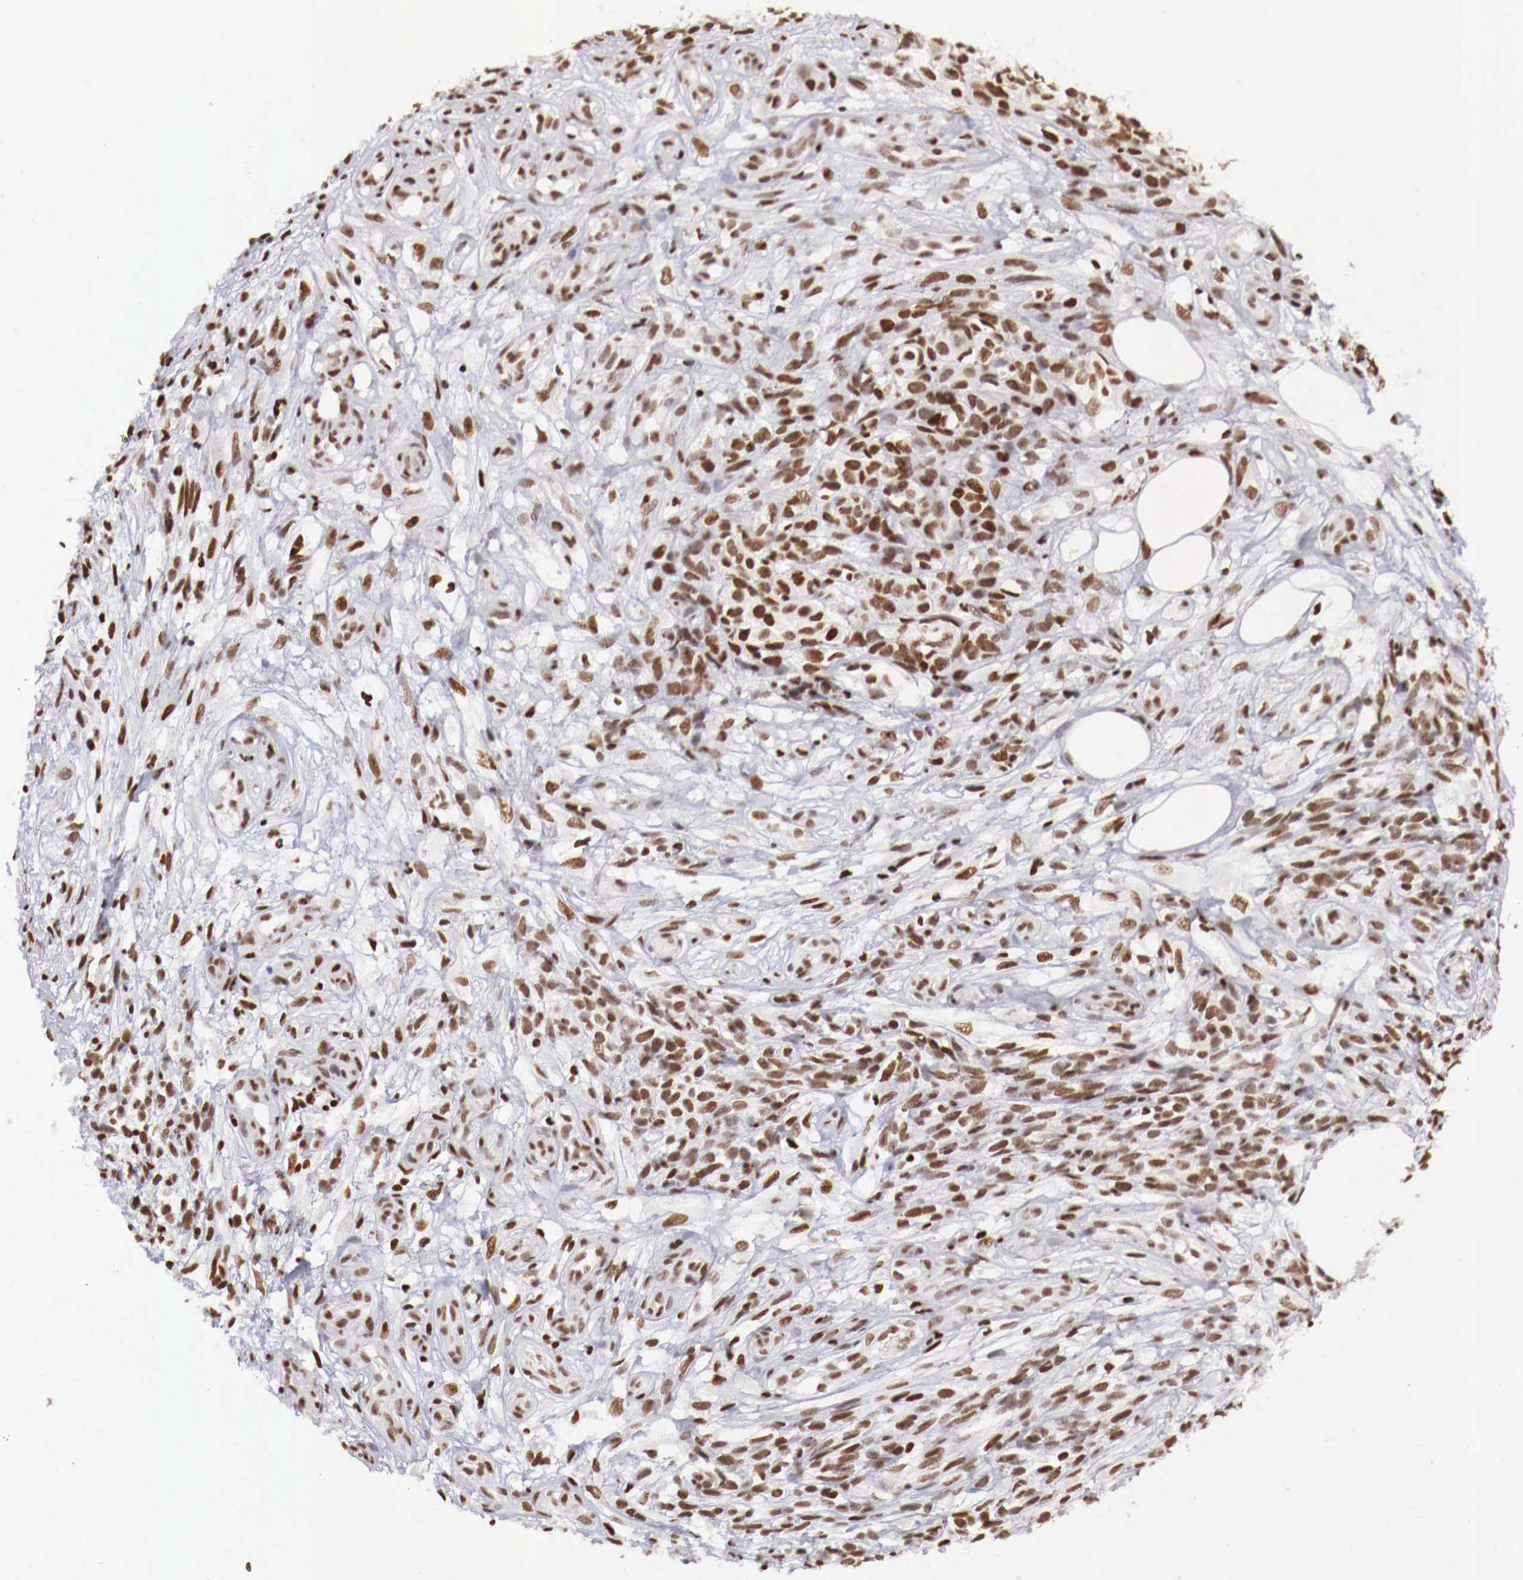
{"staining": {"intensity": "moderate", "quantity": ">75%", "location": "nuclear"}, "tissue": "melanoma", "cell_type": "Tumor cells", "image_type": "cancer", "snomed": [{"axis": "morphology", "description": "Malignant melanoma, NOS"}, {"axis": "topography", "description": "Skin"}], "caption": "Immunohistochemical staining of malignant melanoma reveals moderate nuclear protein positivity in approximately >75% of tumor cells.", "gene": "MAX", "patient": {"sex": "female", "age": 85}}